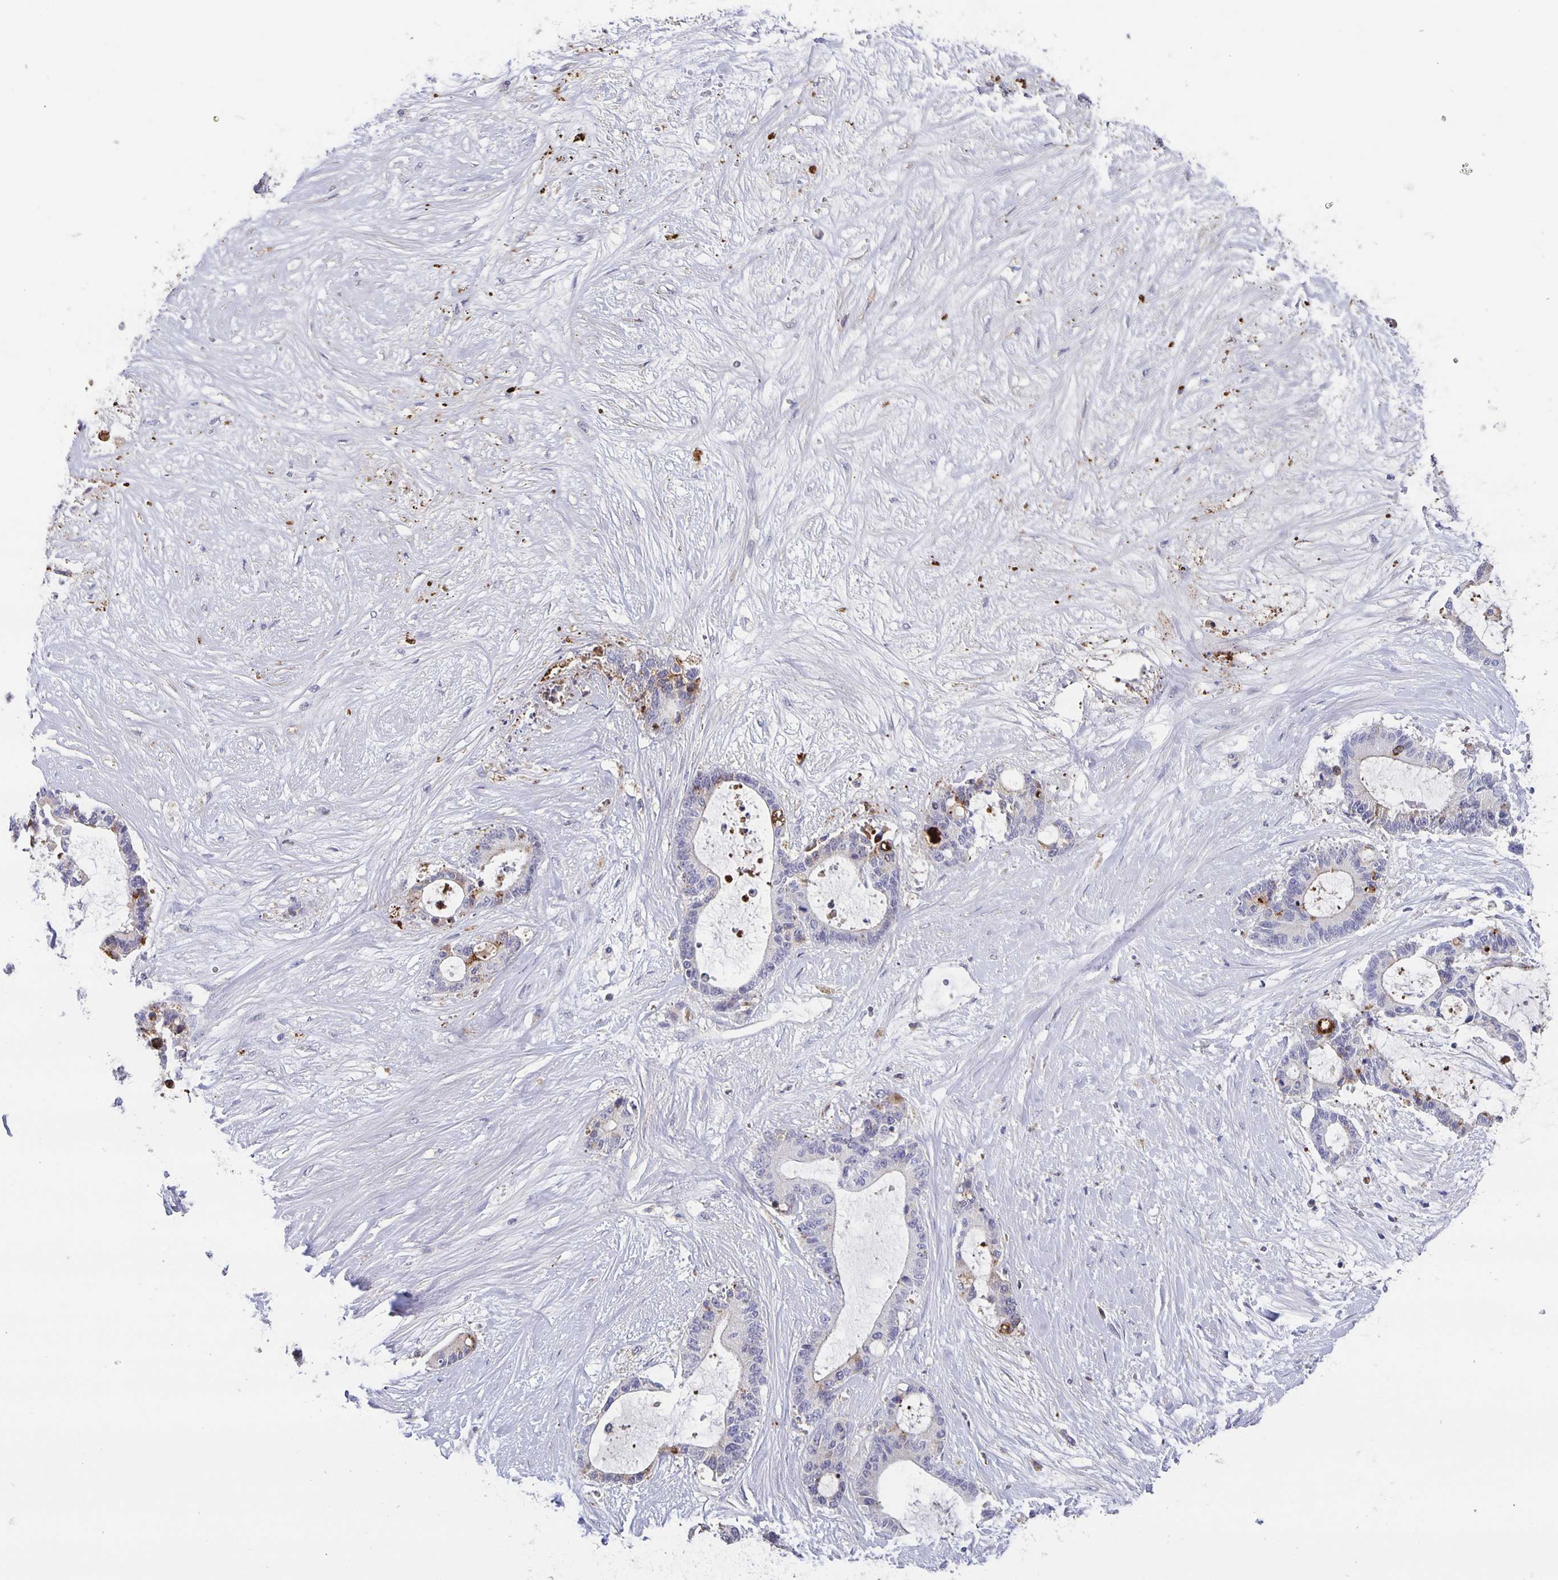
{"staining": {"intensity": "moderate", "quantity": "<25%", "location": "cytoplasmic/membranous"}, "tissue": "liver cancer", "cell_type": "Tumor cells", "image_type": "cancer", "snomed": [{"axis": "morphology", "description": "Normal tissue, NOS"}, {"axis": "morphology", "description": "Cholangiocarcinoma"}, {"axis": "topography", "description": "Liver"}, {"axis": "topography", "description": "Peripheral nerve tissue"}], "caption": "IHC micrograph of neoplastic tissue: human liver cancer (cholangiocarcinoma) stained using immunohistochemistry (IHC) shows low levels of moderate protein expression localized specifically in the cytoplasmic/membranous of tumor cells, appearing as a cytoplasmic/membranous brown color.", "gene": "GDF15", "patient": {"sex": "female", "age": 73}}